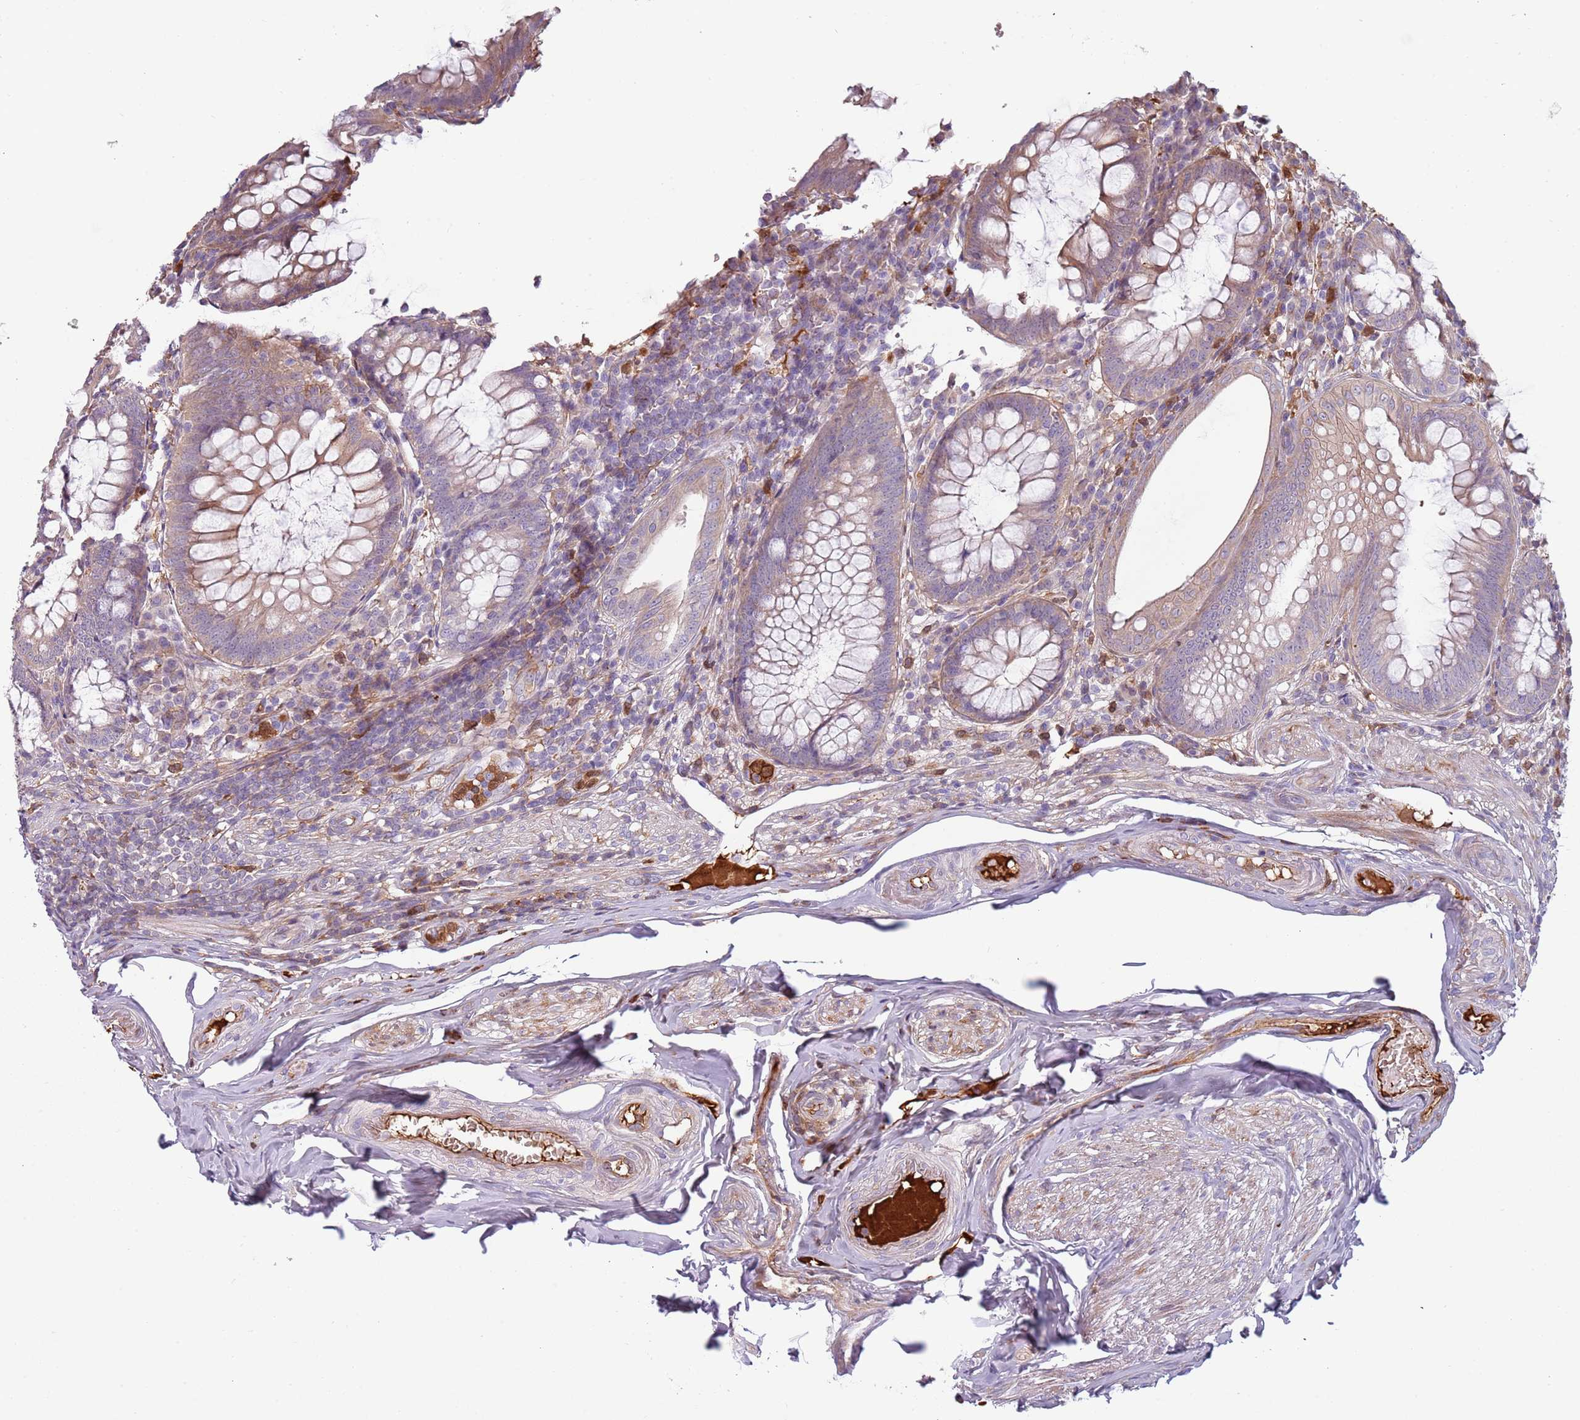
{"staining": {"intensity": "moderate", "quantity": "<25%", "location": "cytoplasmic/membranous"}, "tissue": "appendix", "cell_type": "Glandular cells", "image_type": "normal", "snomed": [{"axis": "morphology", "description": "Normal tissue, NOS"}, {"axis": "topography", "description": "Appendix"}], "caption": "Moderate cytoplasmic/membranous protein positivity is identified in approximately <25% of glandular cells in appendix. (brown staining indicates protein expression, while blue staining denotes nuclei).", "gene": "NADK", "patient": {"sex": "male", "age": 83}}